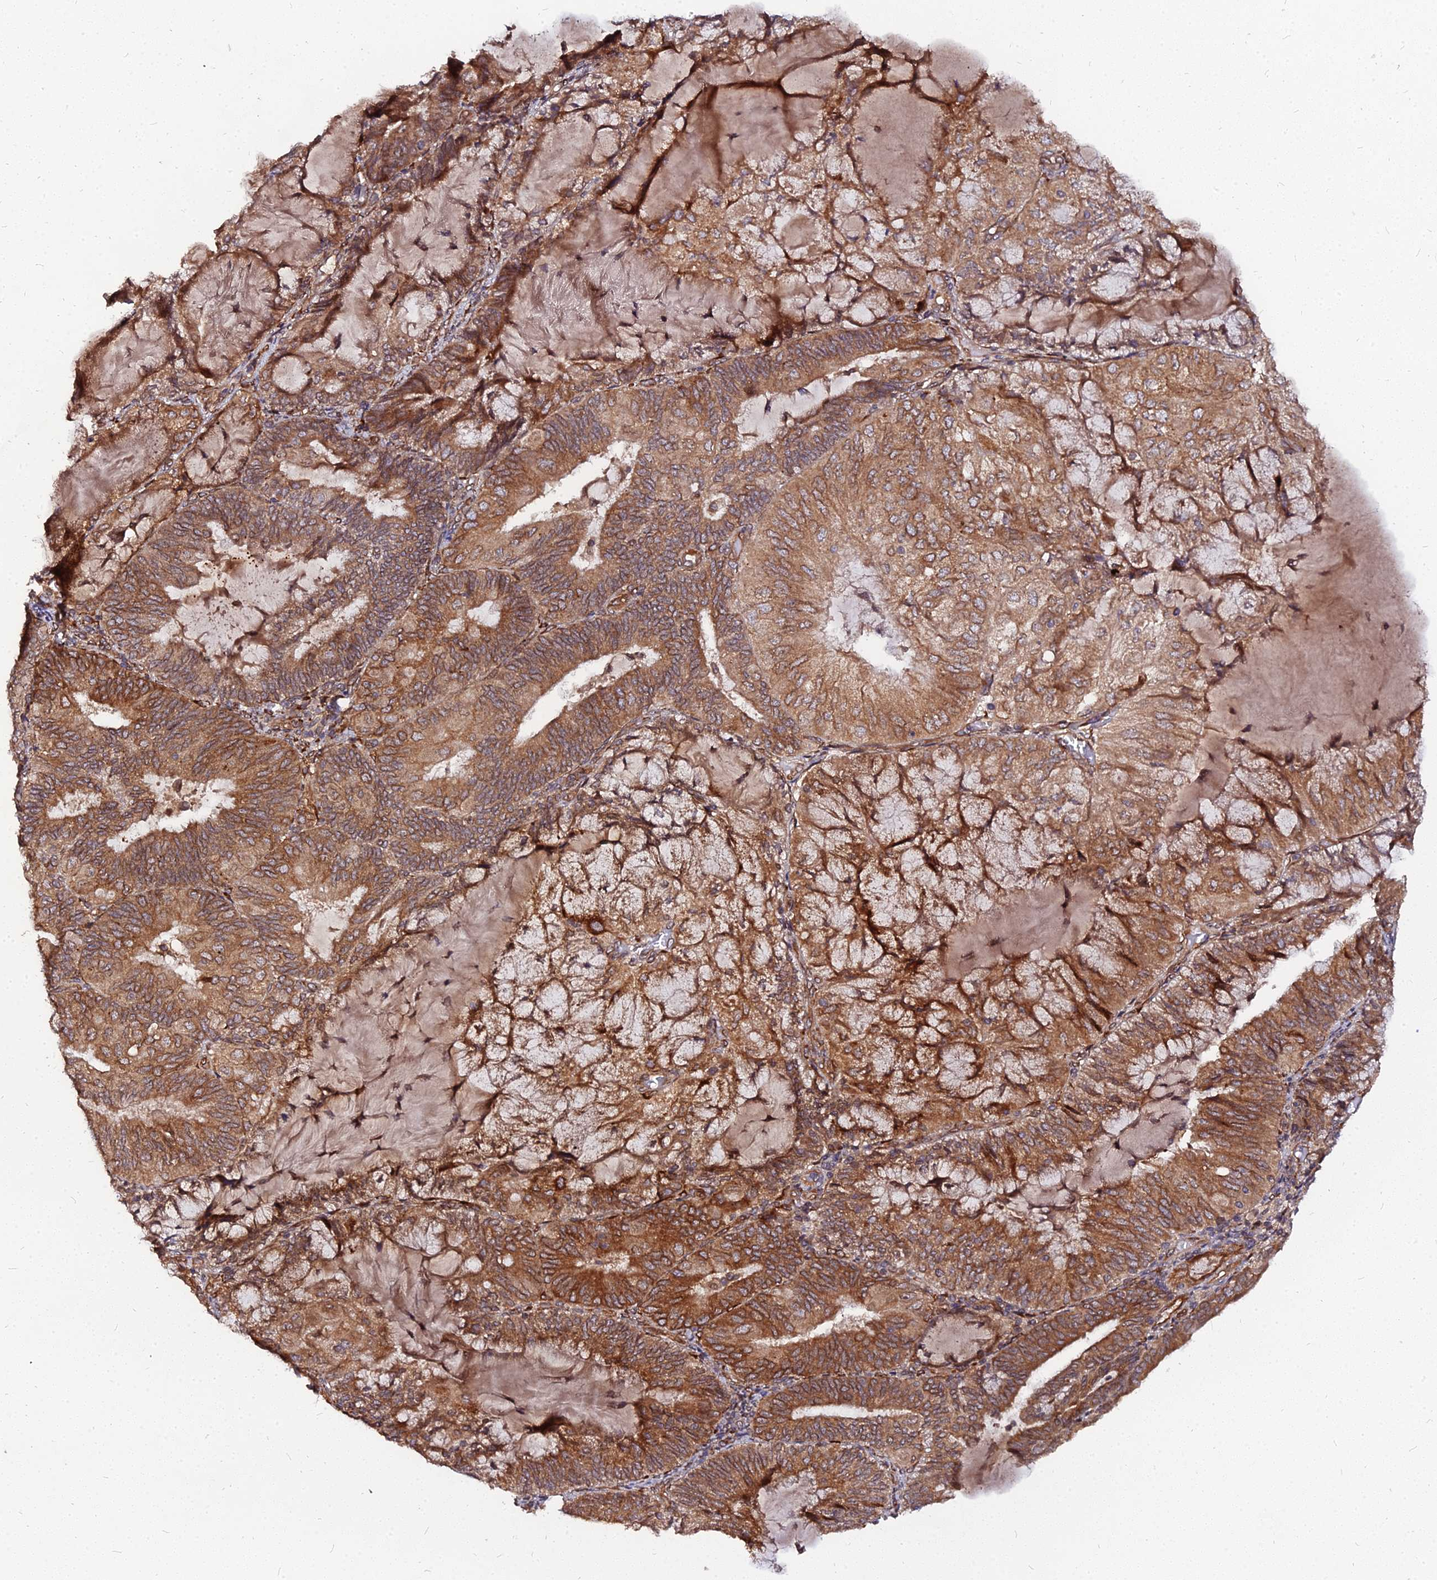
{"staining": {"intensity": "strong", "quantity": ">75%", "location": "cytoplasmic/membranous"}, "tissue": "endometrial cancer", "cell_type": "Tumor cells", "image_type": "cancer", "snomed": [{"axis": "morphology", "description": "Adenocarcinoma, NOS"}, {"axis": "topography", "description": "Endometrium"}], "caption": "DAB (3,3'-diaminobenzidine) immunohistochemical staining of human endometrial cancer (adenocarcinoma) demonstrates strong cytoplasmic/membranous protein staining in approximately >75% of tumor cells.", "gene": "PDE4D", "patient": {"sex": "female", "age": 81}}